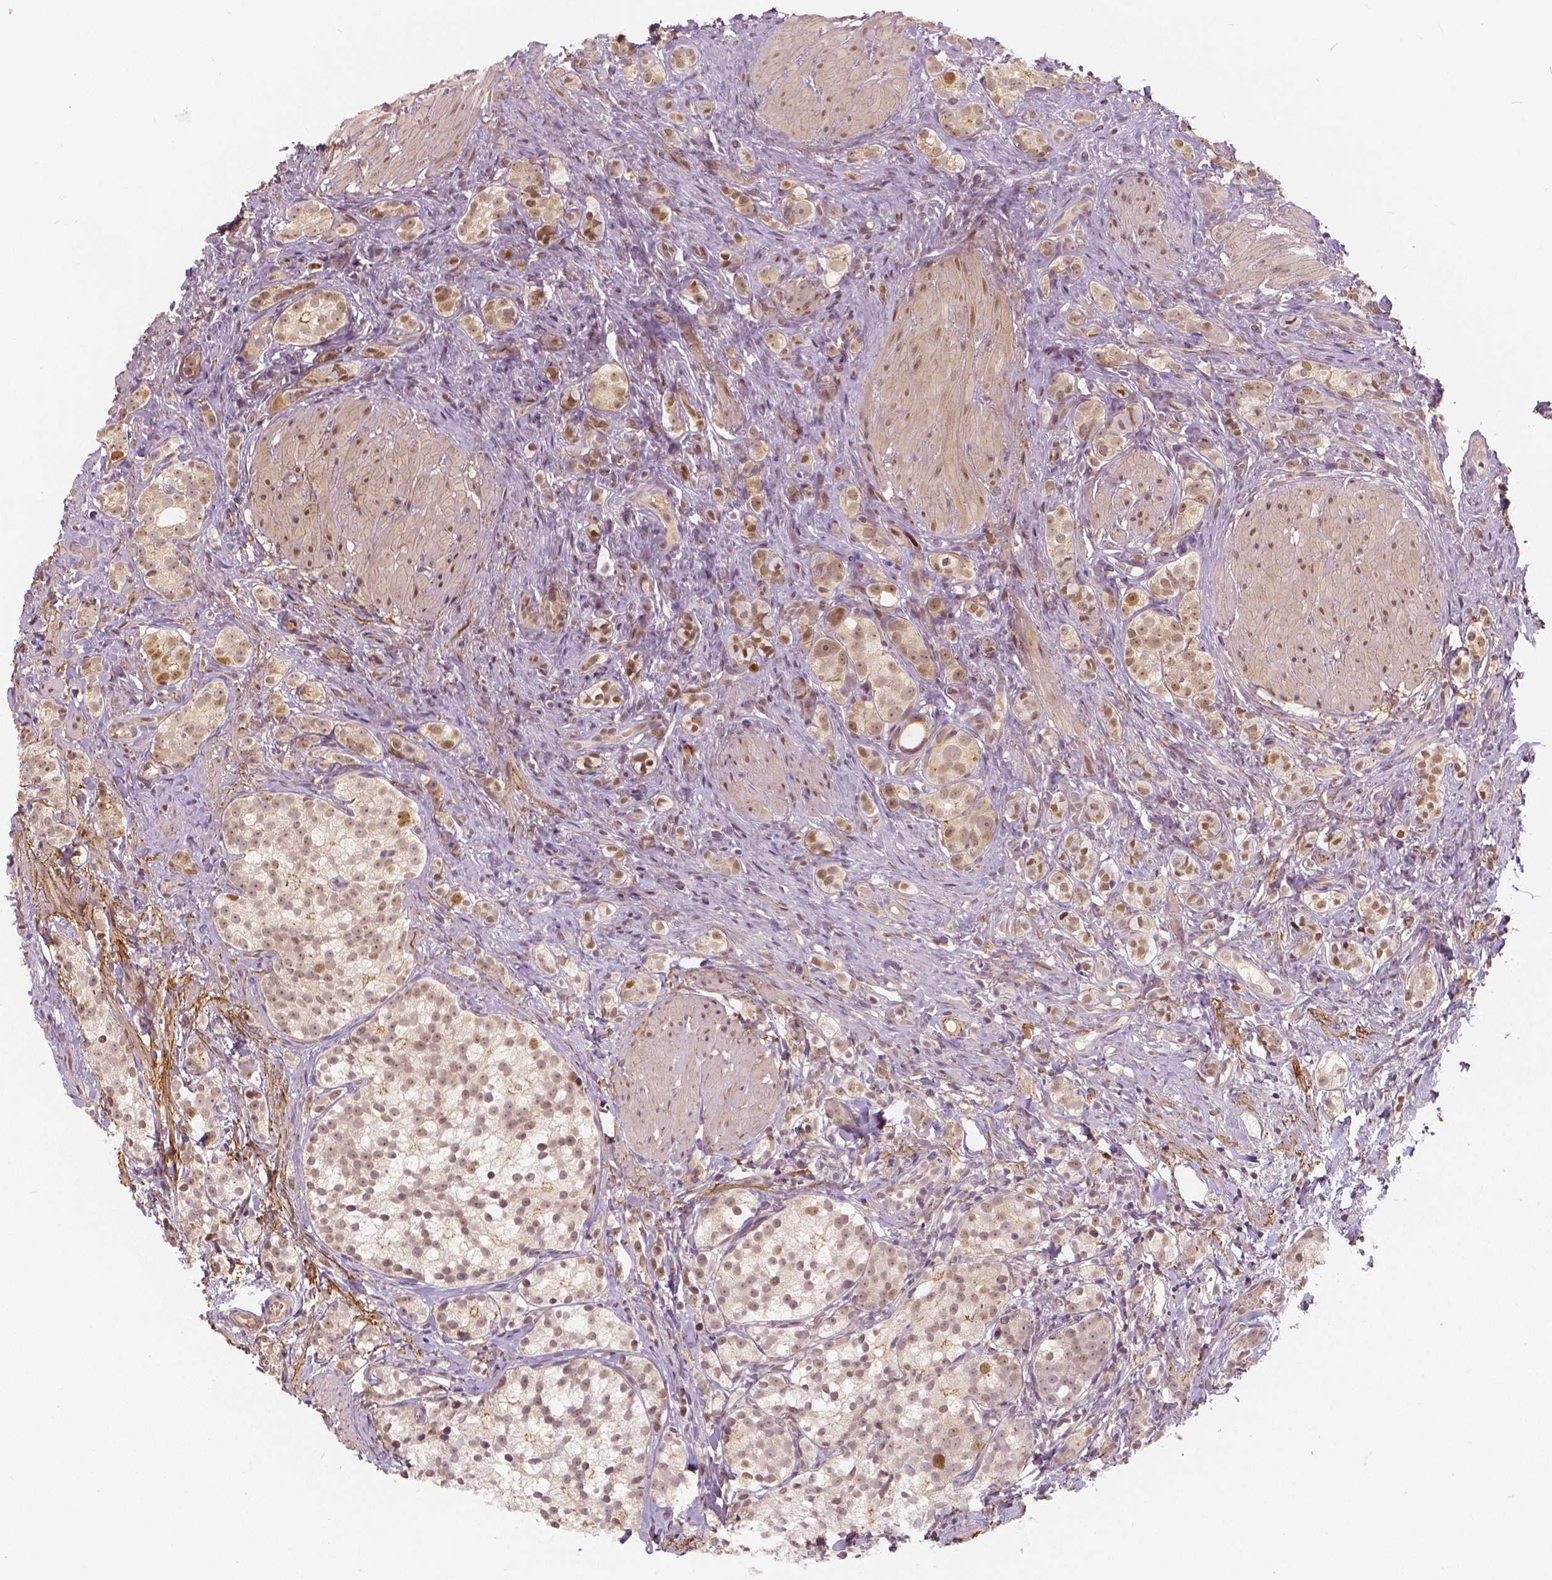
{"staining": {"intensity": "moderate", "quantity": "<25%", "location": "nuclear"}, "tissue": "prostate cancer", "cell_type": "Tumor cells", "image_type": "cancer", "snomed": [{"axis": "morphology", "description": "Adenocarcinoma, High grade"}, {"axis": "topography", "description": "Prostate"}], "caption": "There is low levels of moderate nuclear staining in tumor cells of prostate cancer, as demonstrated by immunohistochemical staining (brown color).", "gene": "NSD2", "patient": {"sex": "male", "age": 53}}